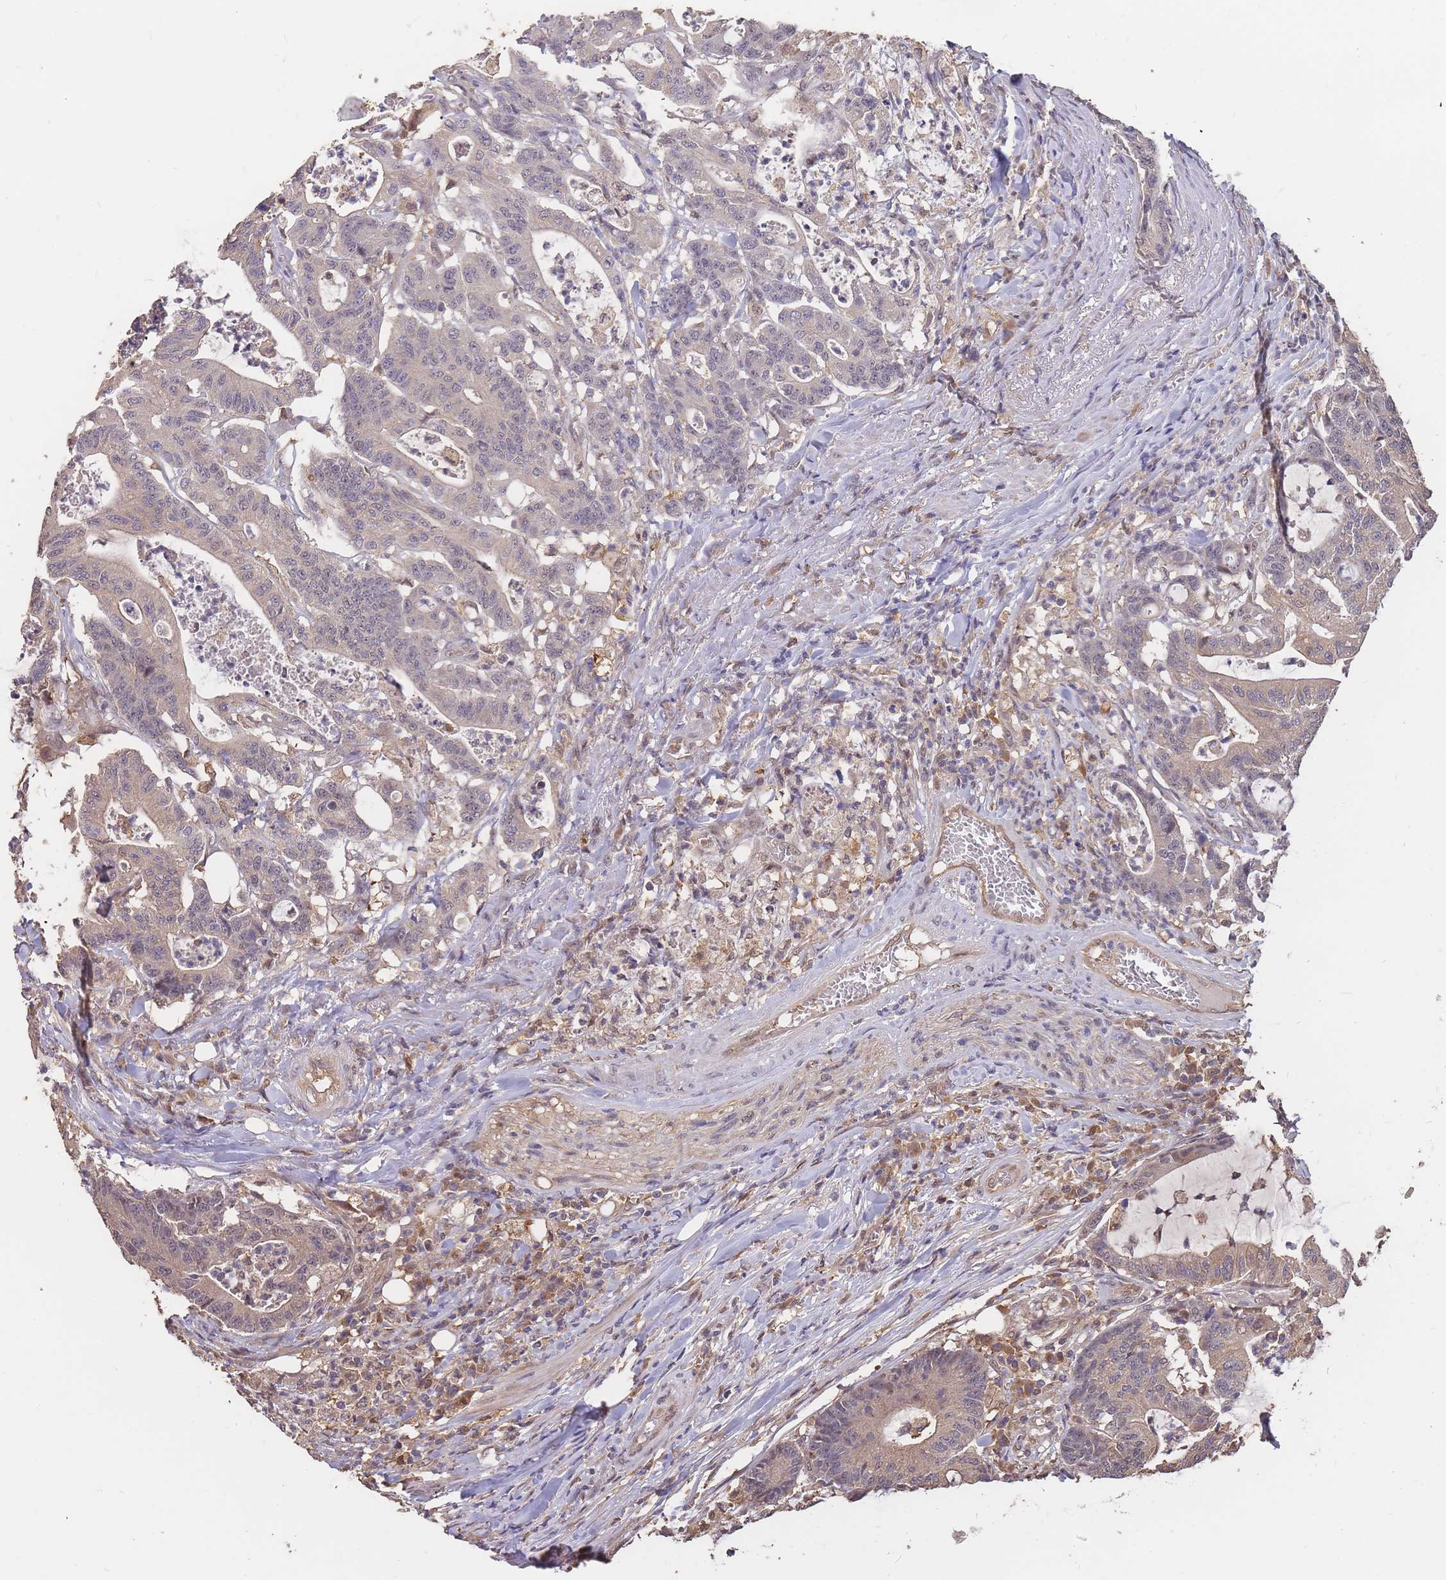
{"staining": {"intensity": "weak", "quantity": "<25%", "location": "cytoplasmic/membranous"}, "tissue": "colorectal cancer", "cell_type": "Tumor cells", "image_type": "cancer", "snomed": [{"axis": "morphology", "description": "Adenocarcinoma, NOS"}, {"axis": "topography", "description": "Colon"}], "caption": "High magnification brightfield microscopy of adenocarcinoma (colorectal) stained with DAB (brown) and counterstained with hematoxylin (blue): tumor cells show no significant positivity. (DAB (3,3'-diaminobenzidine) immunohistochemistry, high magnification).", "gene": "CDKN2AIPNL", "patient": {"sex": "female", "age": 84}}